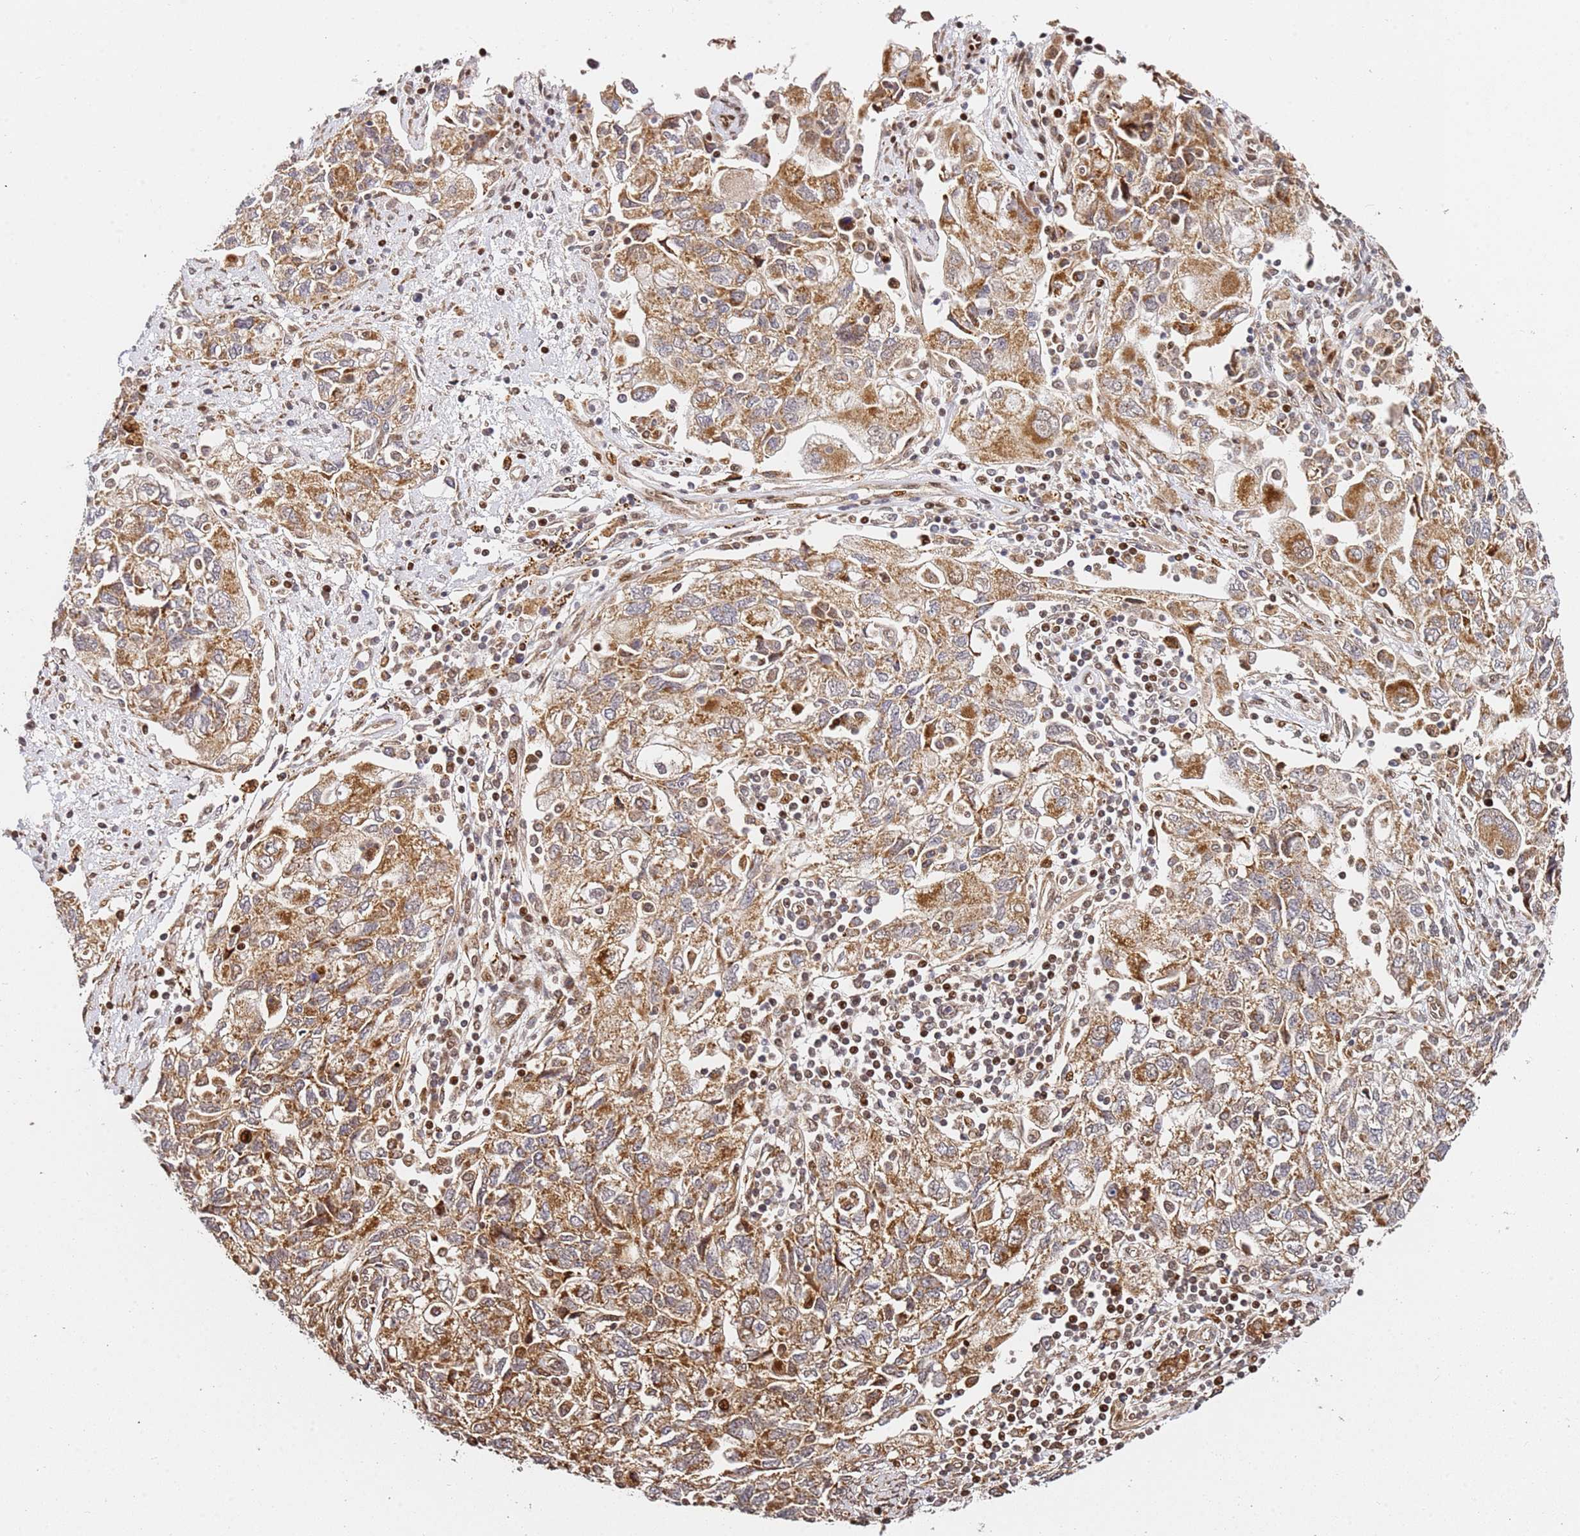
{"staining": {"intensity": "moderate", "quantity": ">75%", "location": "cytoplasmic/membranous"}, "tissue": "ovarian cancer", "cell_type": "Tumor cells", "image_type": "cancer", "snomed": [{"axis": "morphology", "description": "Carcinoma, NOS"}, {"axis": "morphology", "description": "Cystadenocarcinoma, serous, NOS"}, {"axis": "topography", "description": "Ovary"}], "caption": "Moderate cytoplasmic/membranous protein expression is appreciated in approximately >75% of tumor cells in serous cystadenocarcinoma (ovarian).", "gene": "SMOX", "patient": {"sex": "female", "age": 69}}